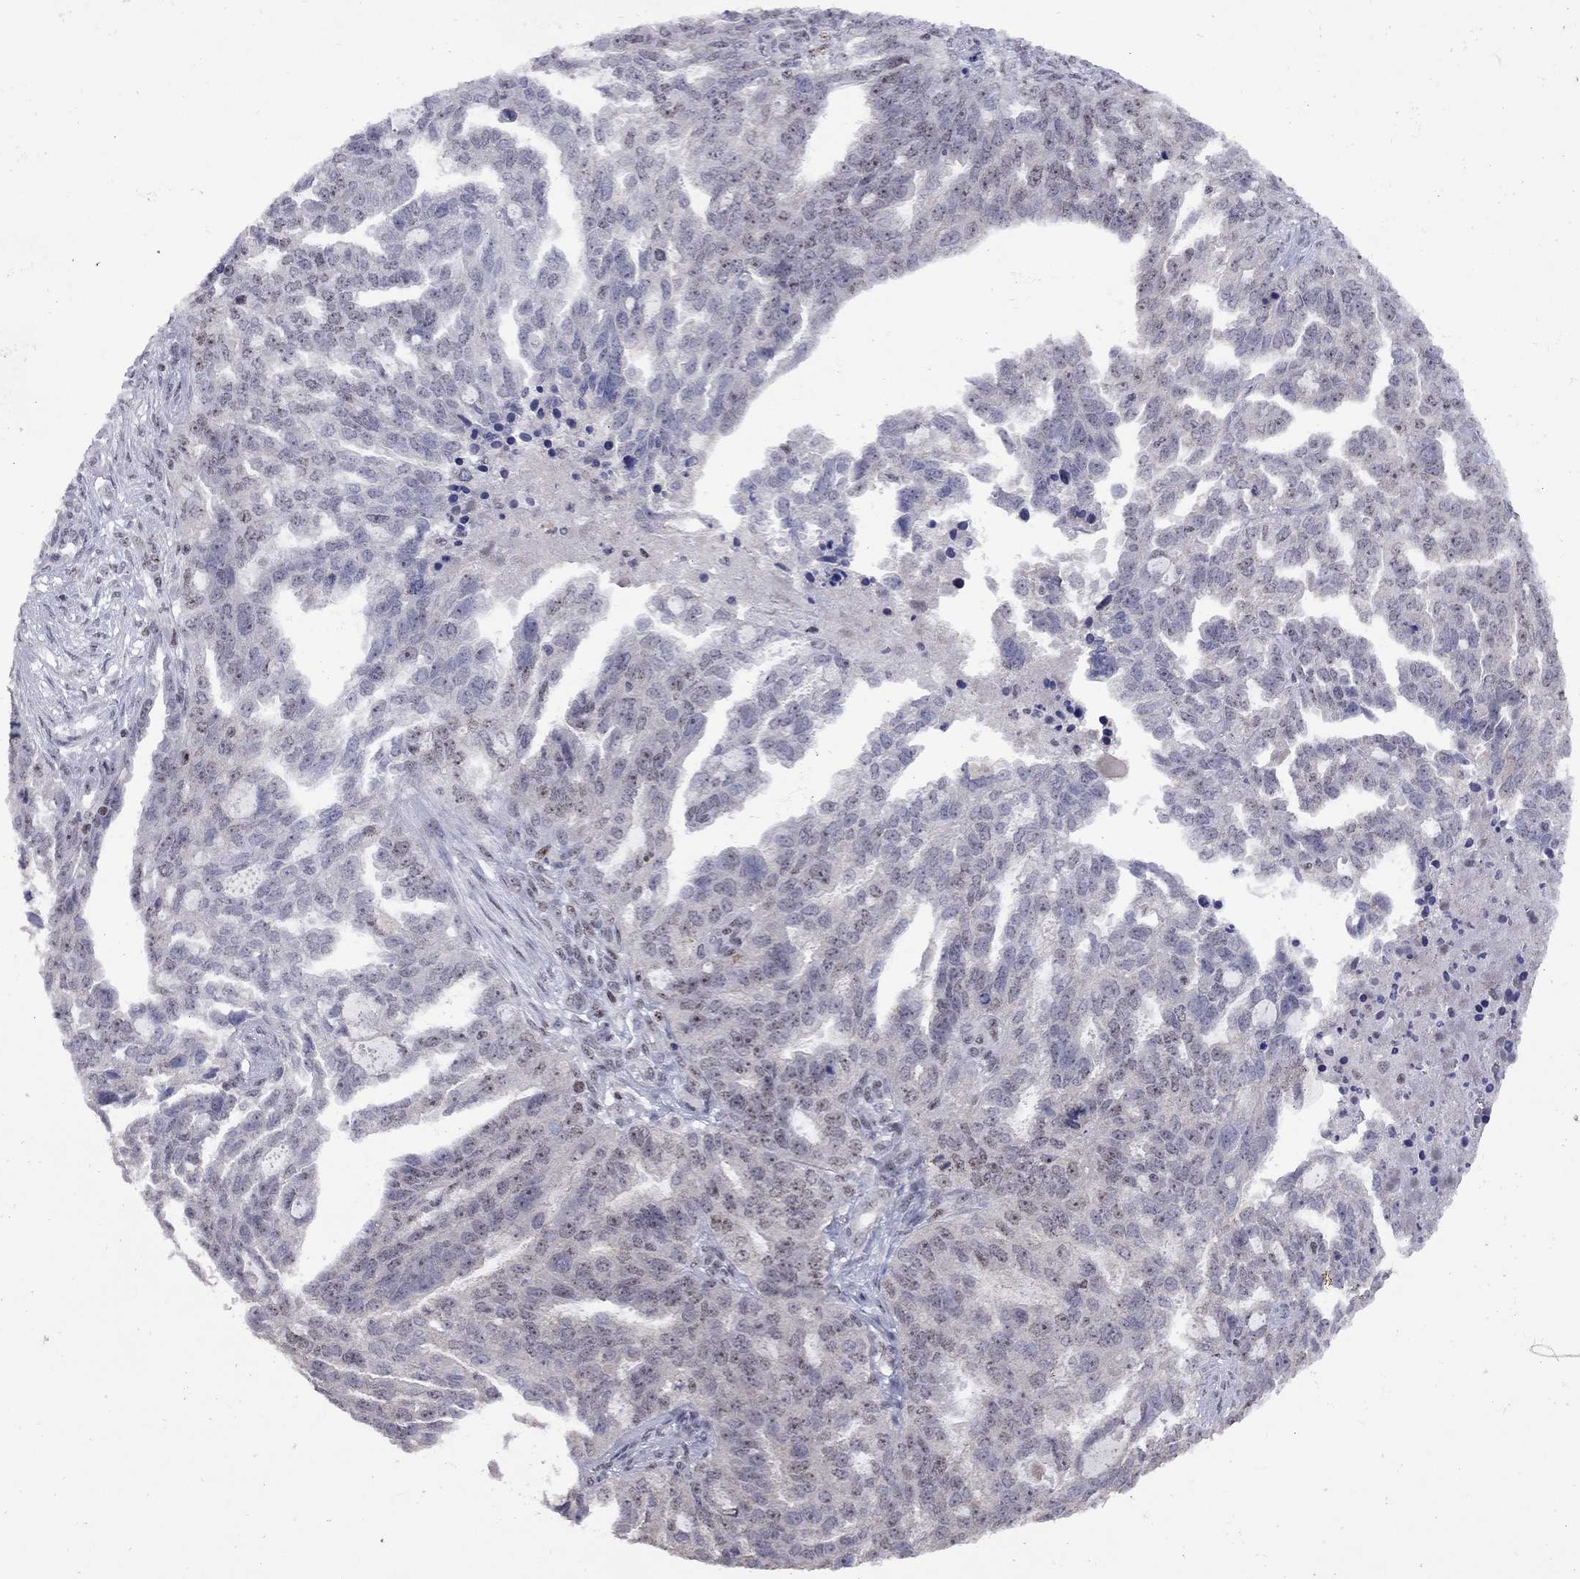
{"staining": {"intensity": "weak", "quantity": "<25%", "location": "nuclear"}, "tissue": "ovarian cancer", "cell_type": "Tumor cells", "image_type": "cancer", "snomed": [{"axis": "morphology", "description": "Cystadenocarcinoma, serous, NOS"}, {"axis": "topography", "description": "Ovary"}], "caption": "Tumor cells show no significant staining in serous cystadenocarcinoma (ovarian).", "gene": "SPOUT1", "patient": {"sex": "female", "age": 51}}